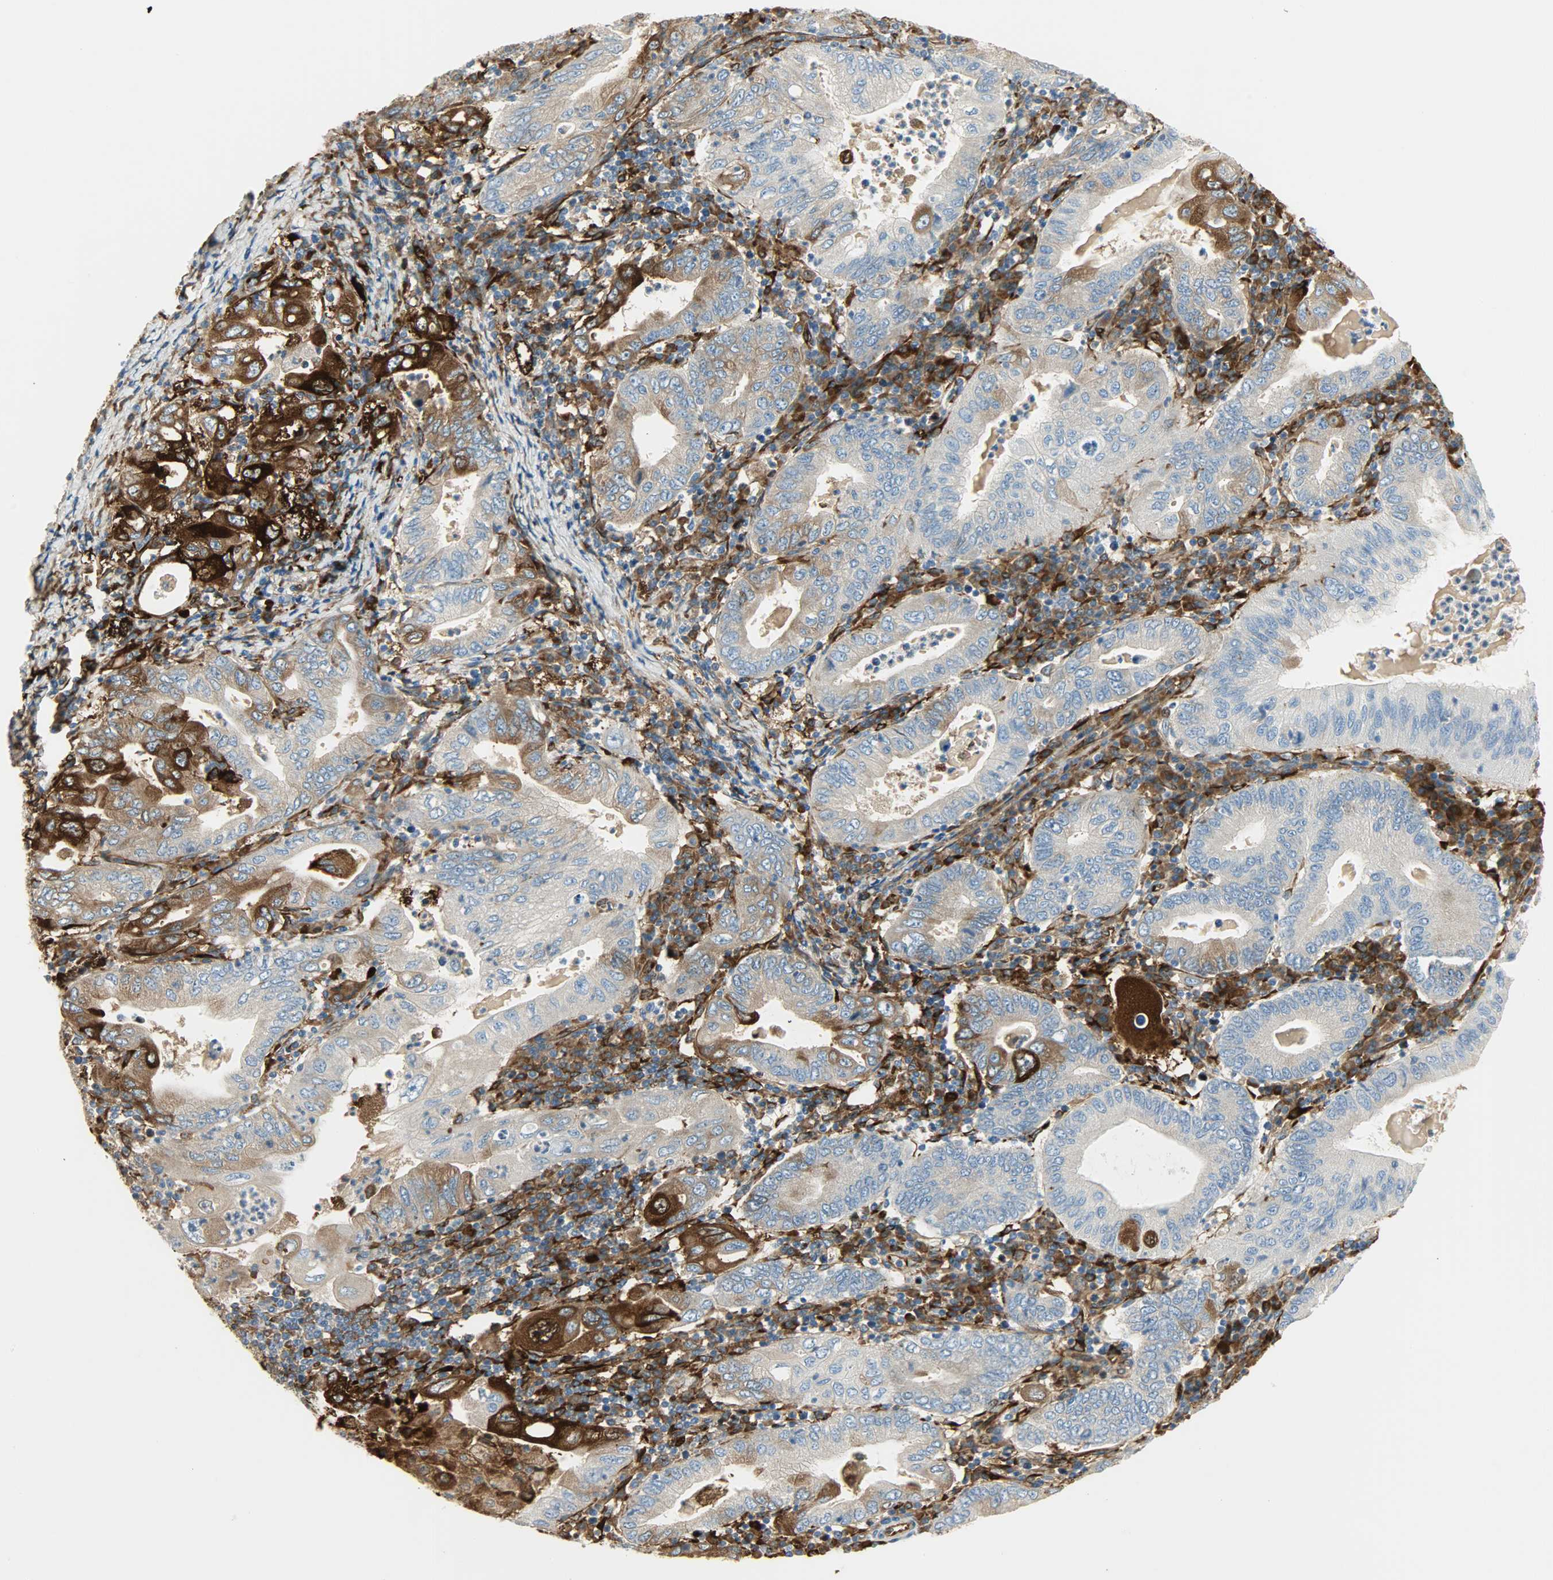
{"staining": {"intensity": "strong", "quantity": ">75%", "location": "cytoplasmic/membranous"}, "tissue": "stomach cancer", "cell_type": "Tumor cells", "image_type": "cancer", "snomed": [{"axis": "morphology", "description": "Normal tissue, NOS"}, {"axis": "morphology", "description": "Adenocarcinoma, NOS"}, {"axis": "topography", "description": "Esophagus"}, {"axis": "topography", "description": "Stomach, upper"}, {"axis": "topography", "description": "Peripheral nerve tissue"}], "caption": "Protein staining of adenocarcinoma (stomach) tissue displays strong cytoplasmic/membranous expression in about >75% of tumor cells.", "gene": "WARS1", "patient": {"sex": "male", "age": 62}}